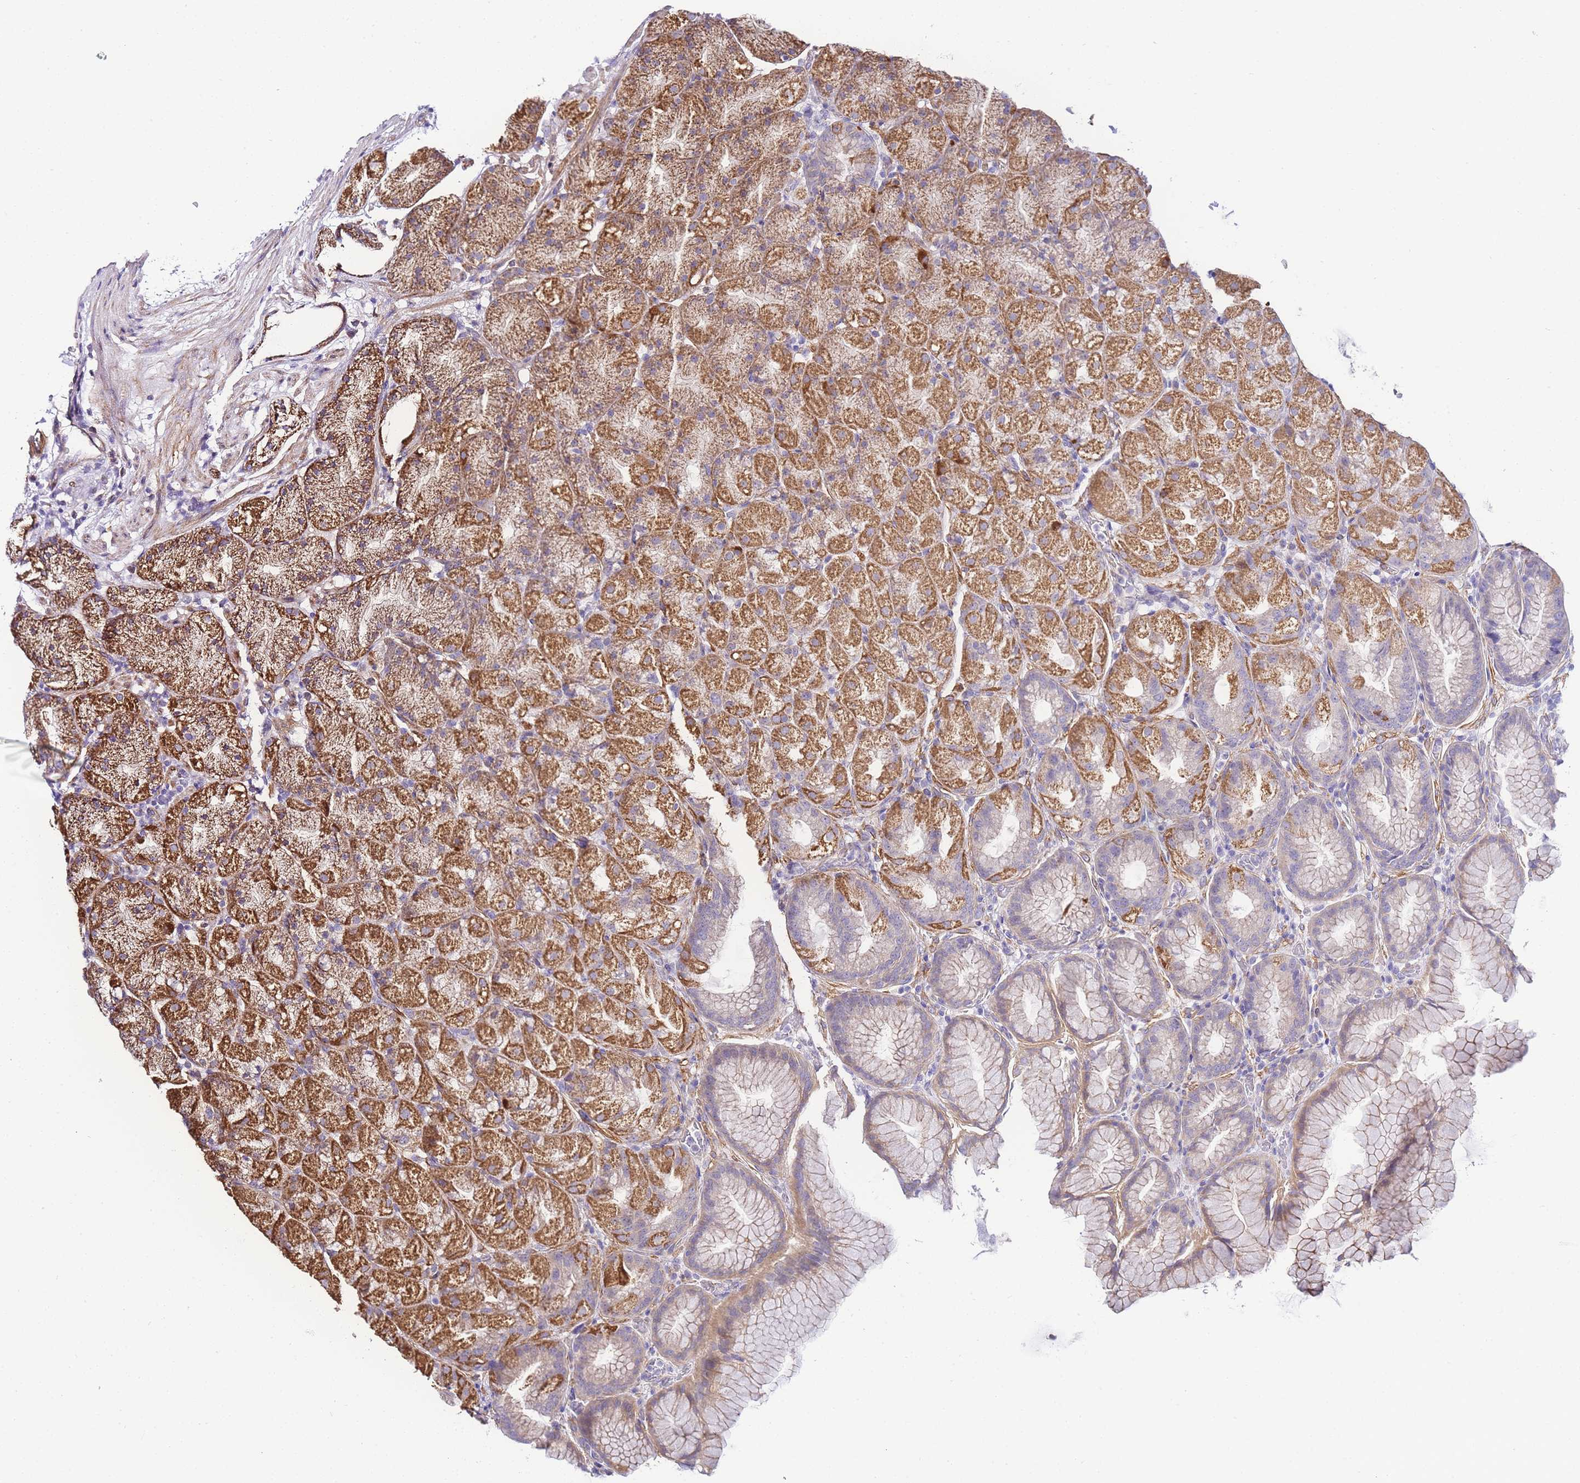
{"staining": {"intensity": "strong", "quantity": "25%-75%", "location": "cytoplasmic/membranous"}, "tissue": "stomach", "cell_type": "Glandular cells", "image_type": "normal", "snomed": [{"axis": "morphology", "description": "Normal tissue, NOS"}, {"axis": "topography", "description": "Stomach, upper"}, {"axis": "topography", "description": "Stomach"}], "caption": "DAB immunohistochemical staining of unremarkable human stomach shows strong cytoplasmic/membranous protein staining in approximately 25%-75% of glandular cells. The protein of interest is shown in brown color, while the nuclei are stained blue.", "gene": "PDCD7", "patient": {"sex": "male", "age": 48}}